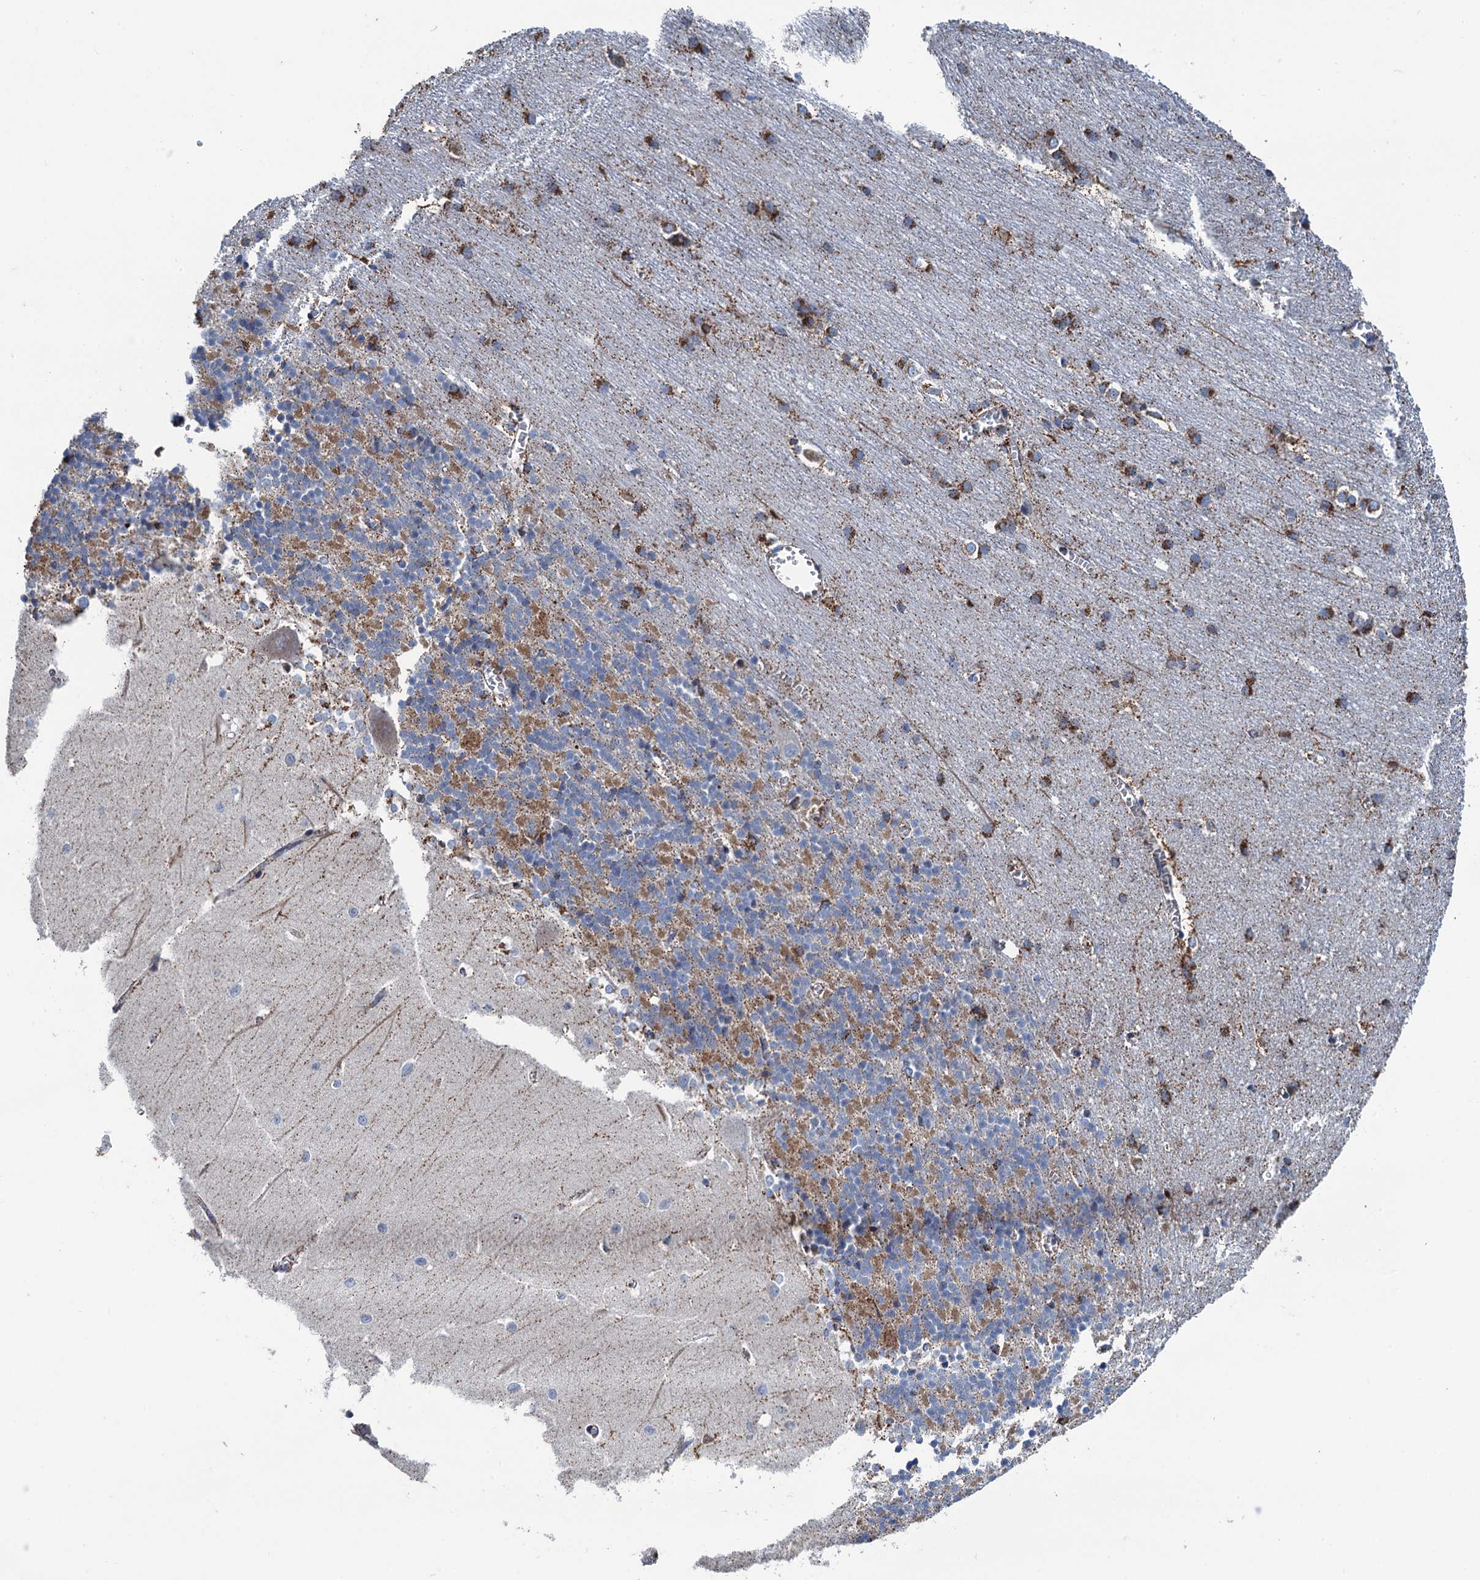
{"staining": {"intensity": "moderate", "quantity": "25%-75%", "location": "cytoplasmic/membranous"}, "tissue": "cerebellum", "cell_type": "Cells in granular layer", "image_type": "normal", "snomed": [{"axis": "morphology", "description": "Normal tissue, NOS"}, {"axis": "topography", "description": "Cerebellum"}], "caption": "IHC of unremarkable human cerebellum reveals medium levels of moderate cytoplasmic/membranous positivity in approximately 25%-75% of cells in granular layer.", "gene": "IVD", "patient": {"sex": "male", "age": 37}}